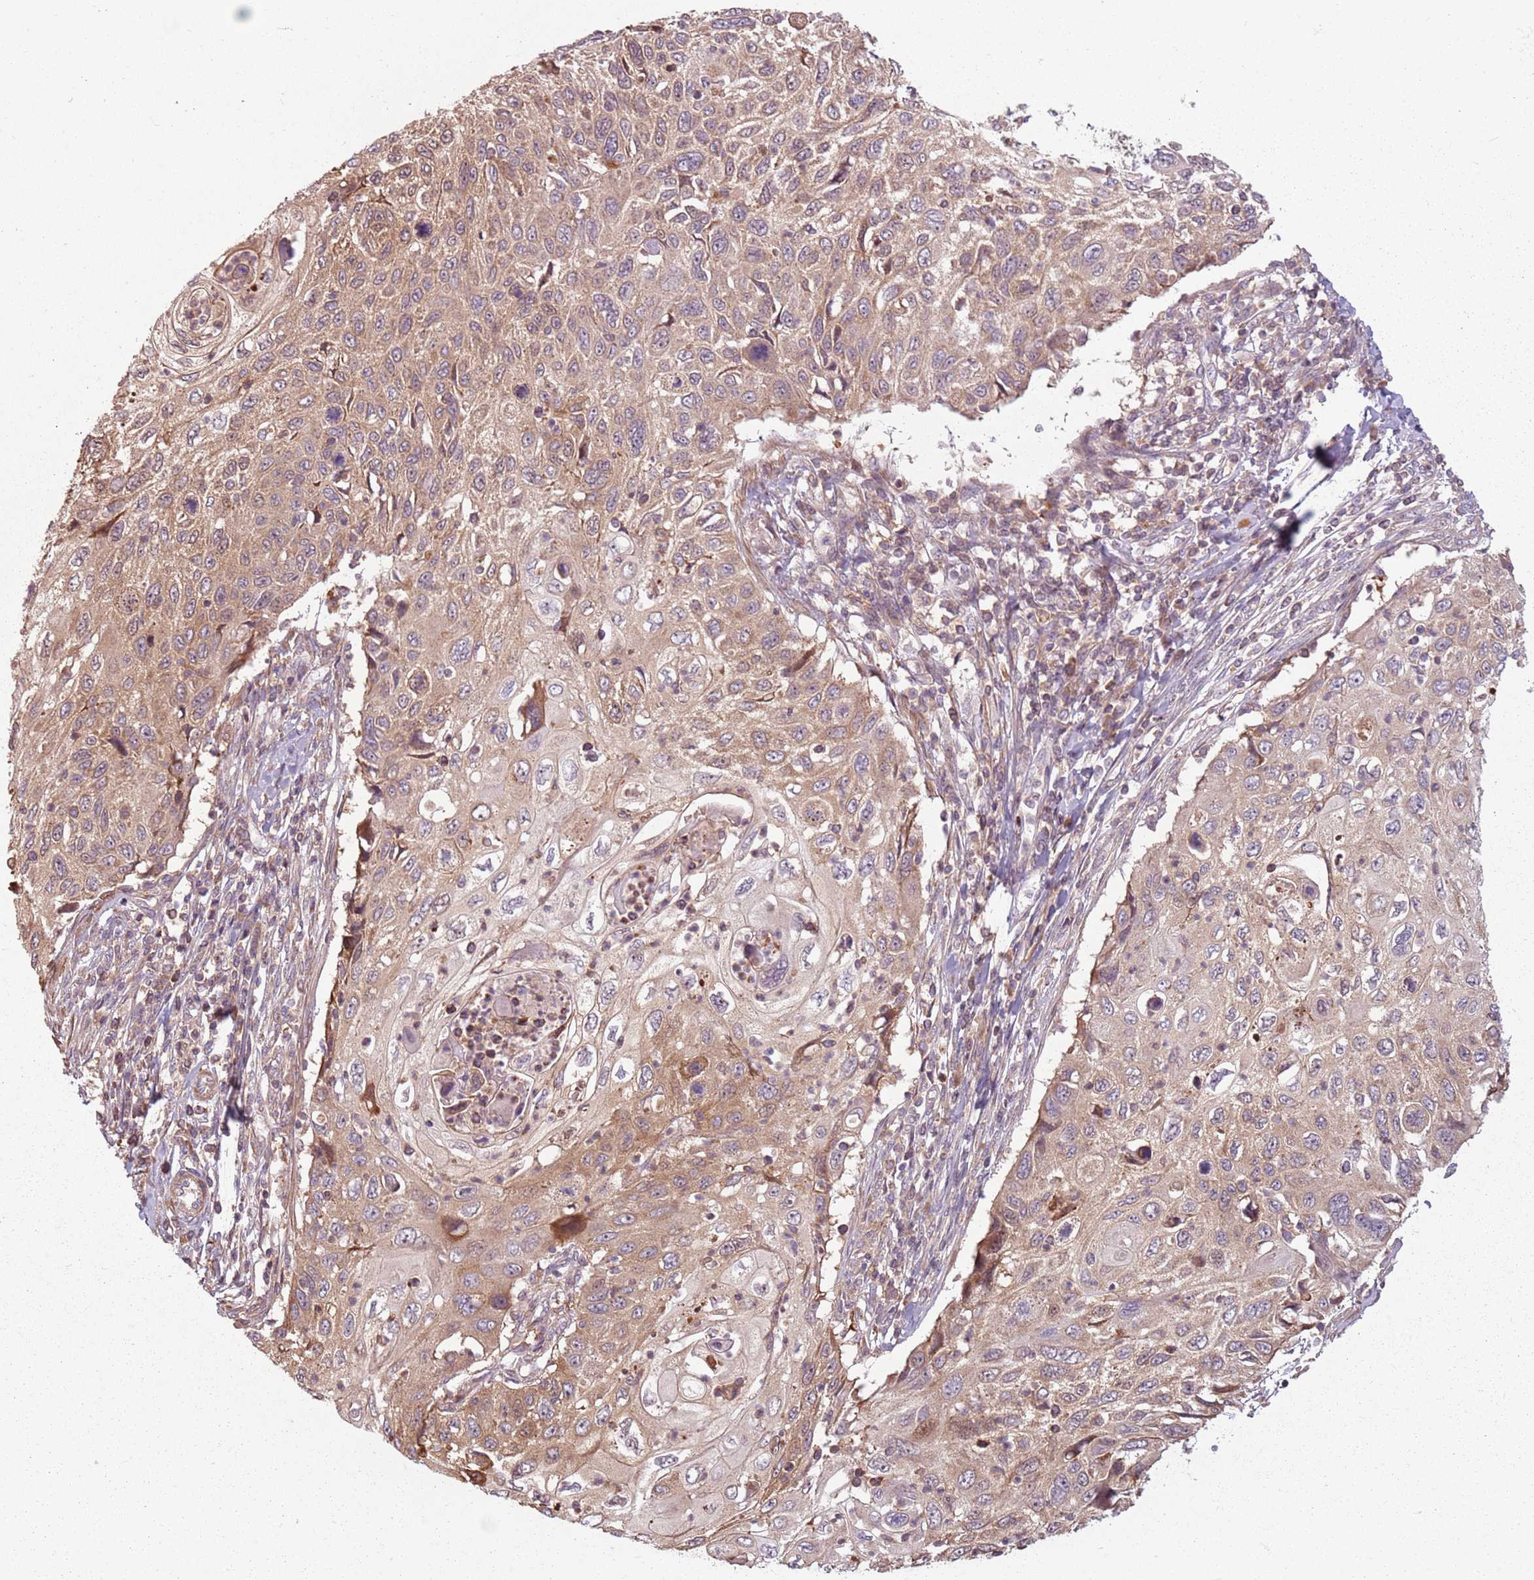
{"staining": {"intensity": "moderate", "quantity": ">75%", "location": "cytoplasmic/membranous"}, "tissue": "cervical cancer", "cell_type": "Tumor cells", "image_type": "cancer", "snomed": [{"axis": "morphology", "description": "Squamous cell carcinoma, NOS"}, {"axis": "topography", "description": "Cervix"}], "caption": "Protein expression analysis of squamous cell carcinoma (cervical) displays moderate cytoplasmic/membranous expression in about >75% of tumor cells. (Brightfield microscopy of DAB IHC at high magnification).", "gene": "RPL21", "patient": {"sex": "female", "age": 70}}